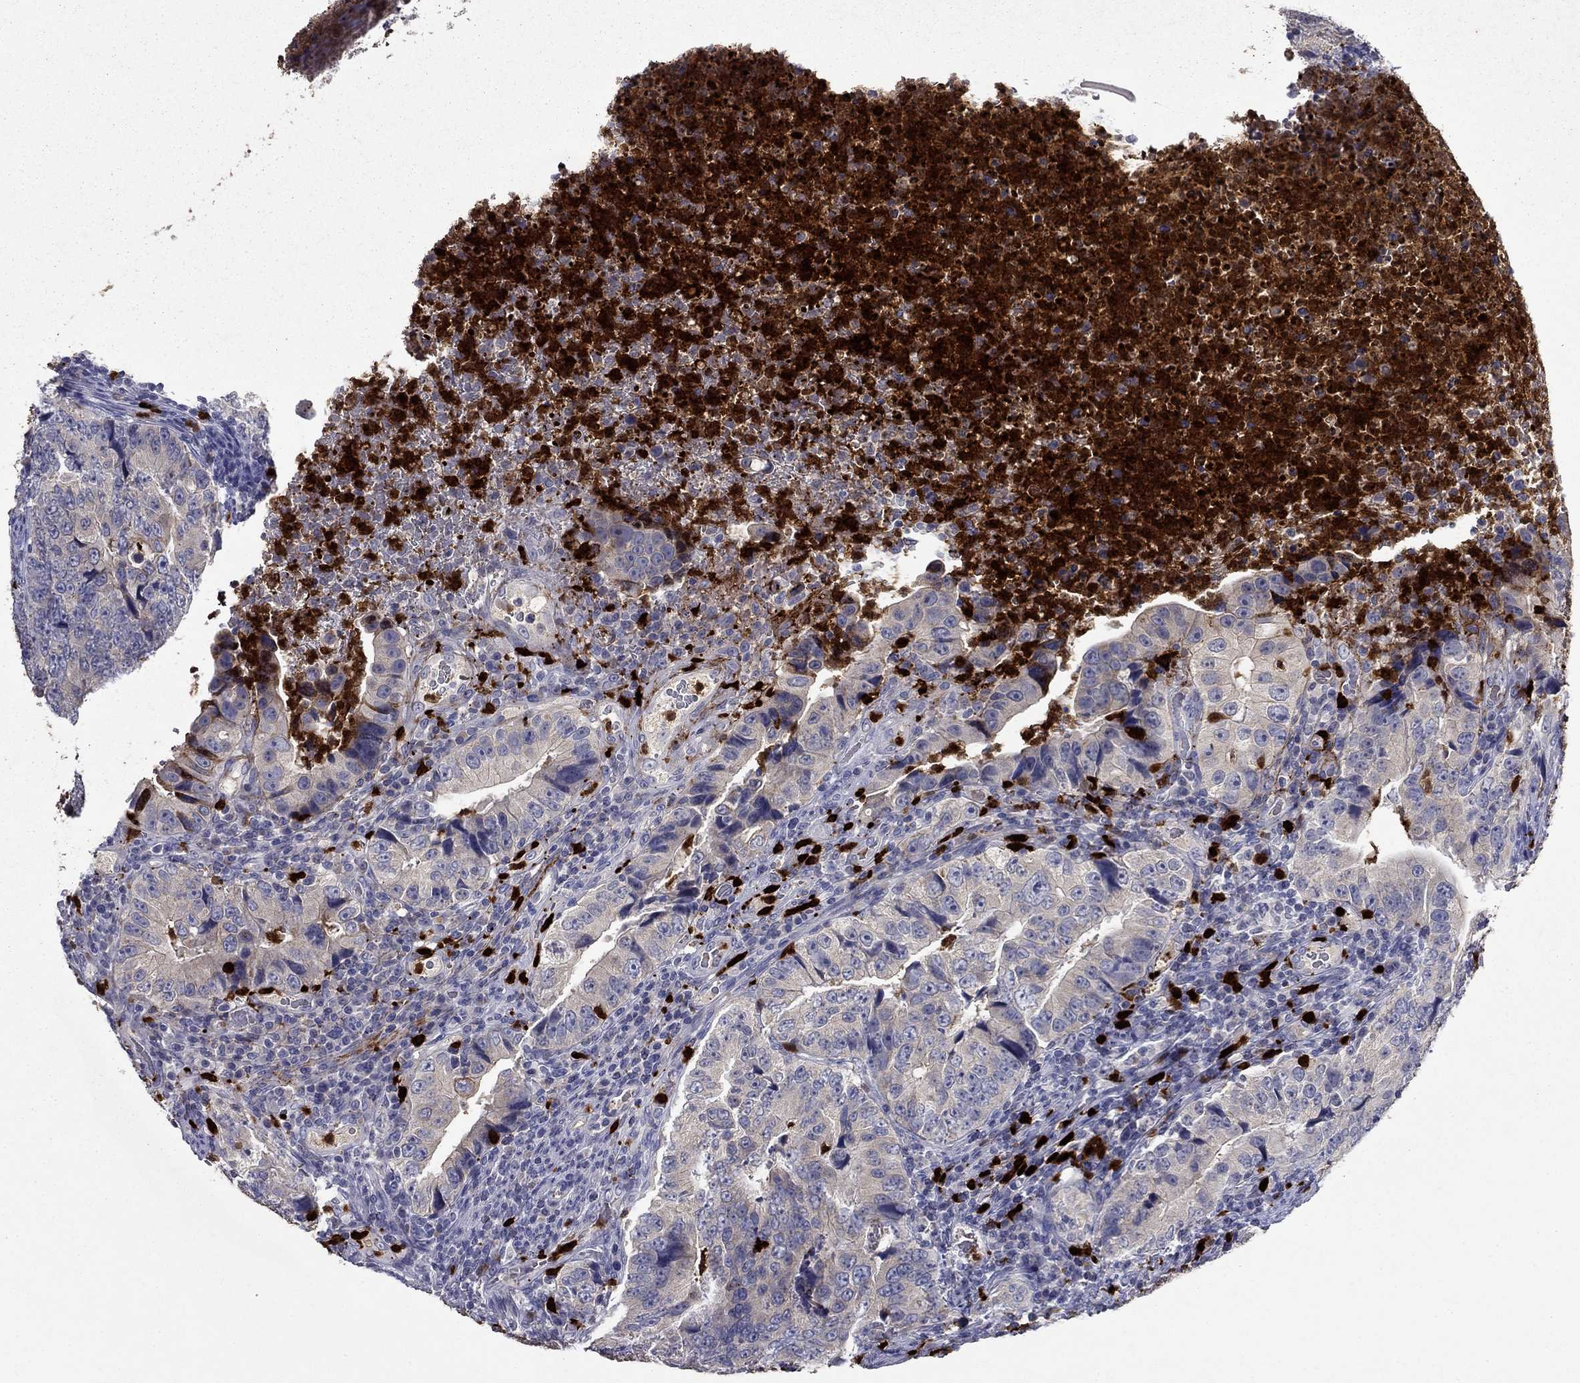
{"staining": {"intensity": "weak", "quantity": "<25%", "location": "cytoplasmic/membranous"}, "tissue": "colorectal cancer", "cell_type": "Tumor cells", "image_type": "cancer", "snomed": [{"axis": "morphology", "description": "Adenocarcinoma, NOS"}, {"axis": "topography", "description": "Colon"}], "caption": "IHC image of neoplastic tissue: human adenocarcinoma (colorectal) stained with DAB (3,3'-diaminobenzidine) demonstrates no significant protein positivity in tumor cells.", "gene": "IRF5", "patient": {"sex": "female", "age": 72}}